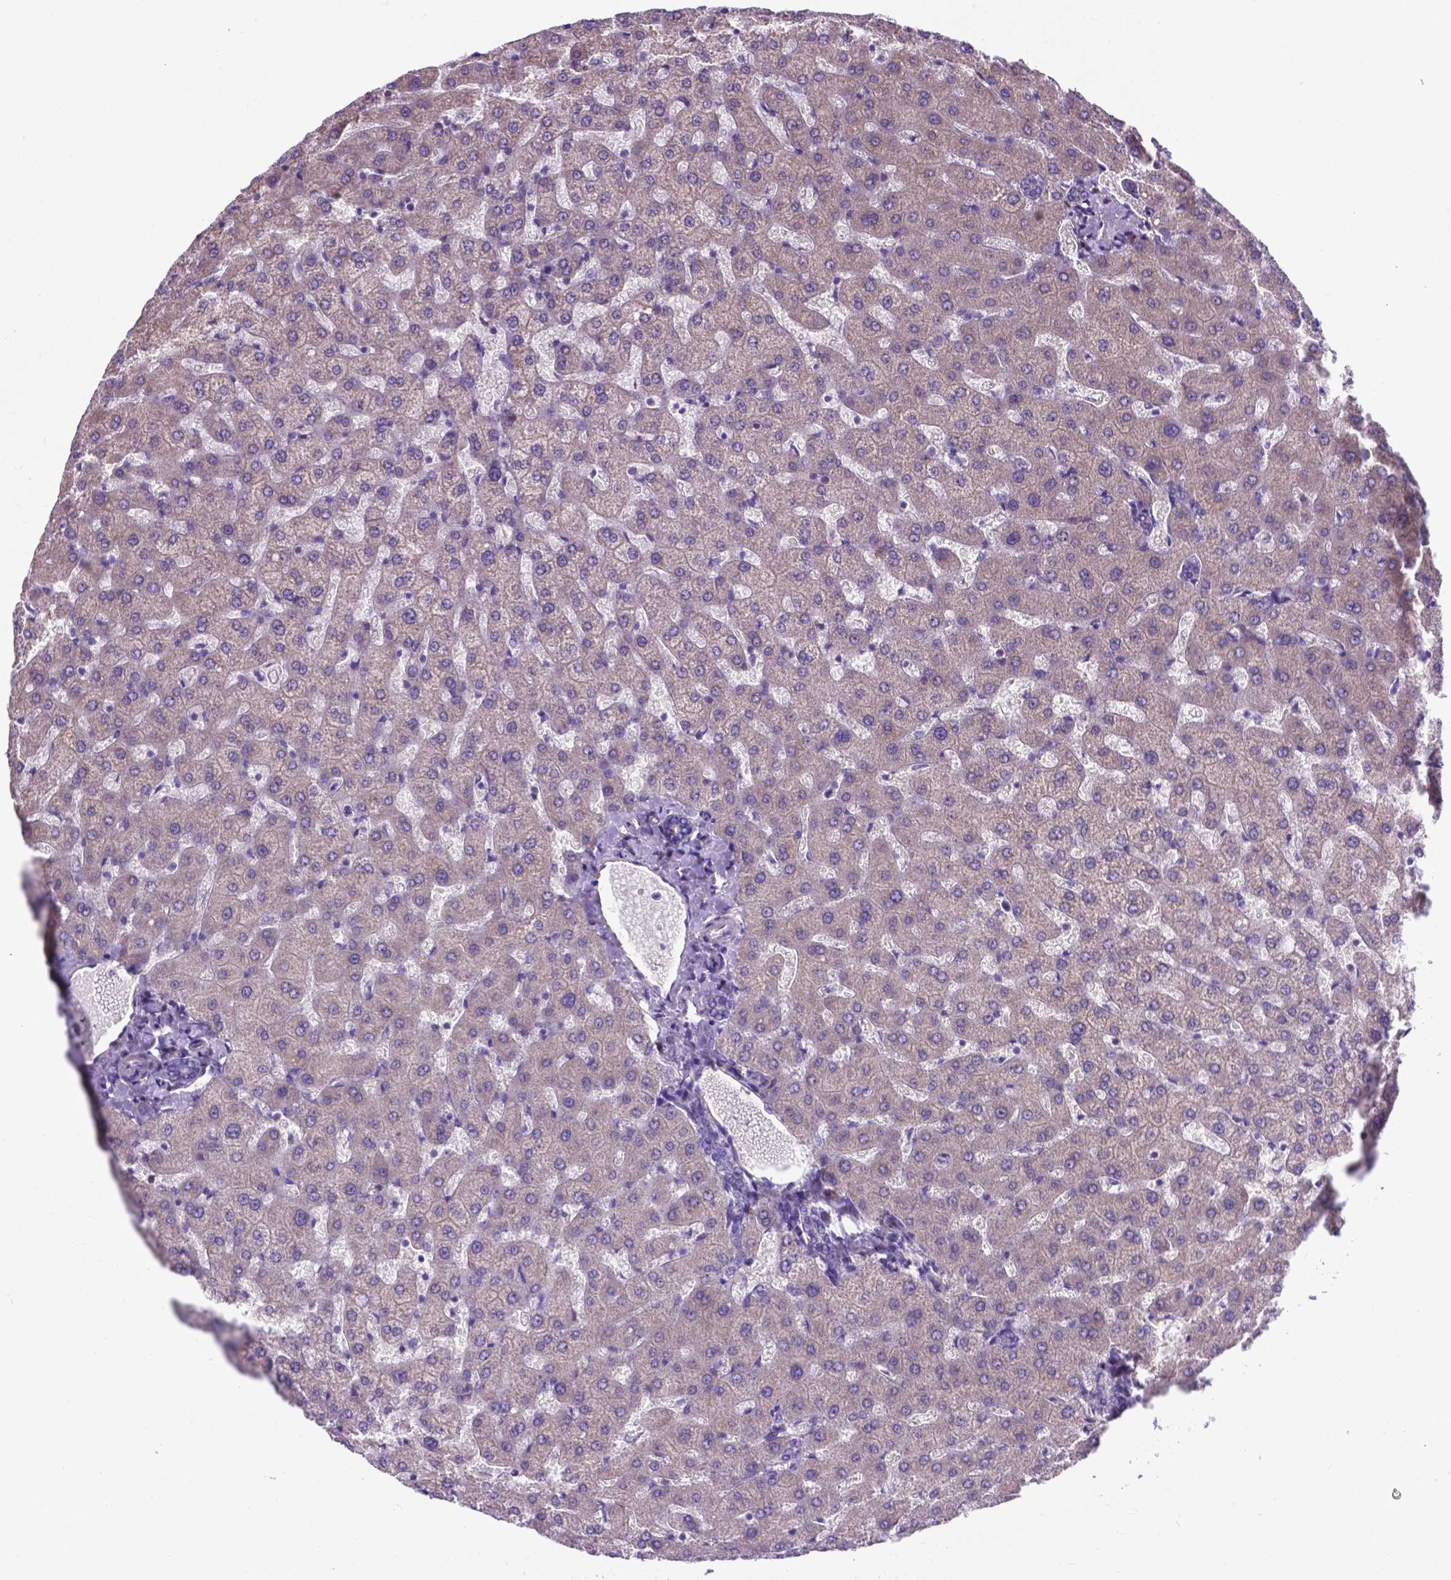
{"staining": {"intensity": "negative", "quantity": "none", "location": "none"}, "tissue": "liver", "cell_type": "Cholangiocytes", "image_type": "normal", "snomed": [{"axis": "morphology", "description": "Normal tissue, NOS"}, {"axis": "topography", "description": "Liver"}], "caption": "High power microscopy photomicrograph of an immunohistochemistry (IHC) photomicrograph of benign liver, revealing no significant expression in cholangiocytes.", "gene": "RPL6", "patient": {"sex": "female", "age": 50}}